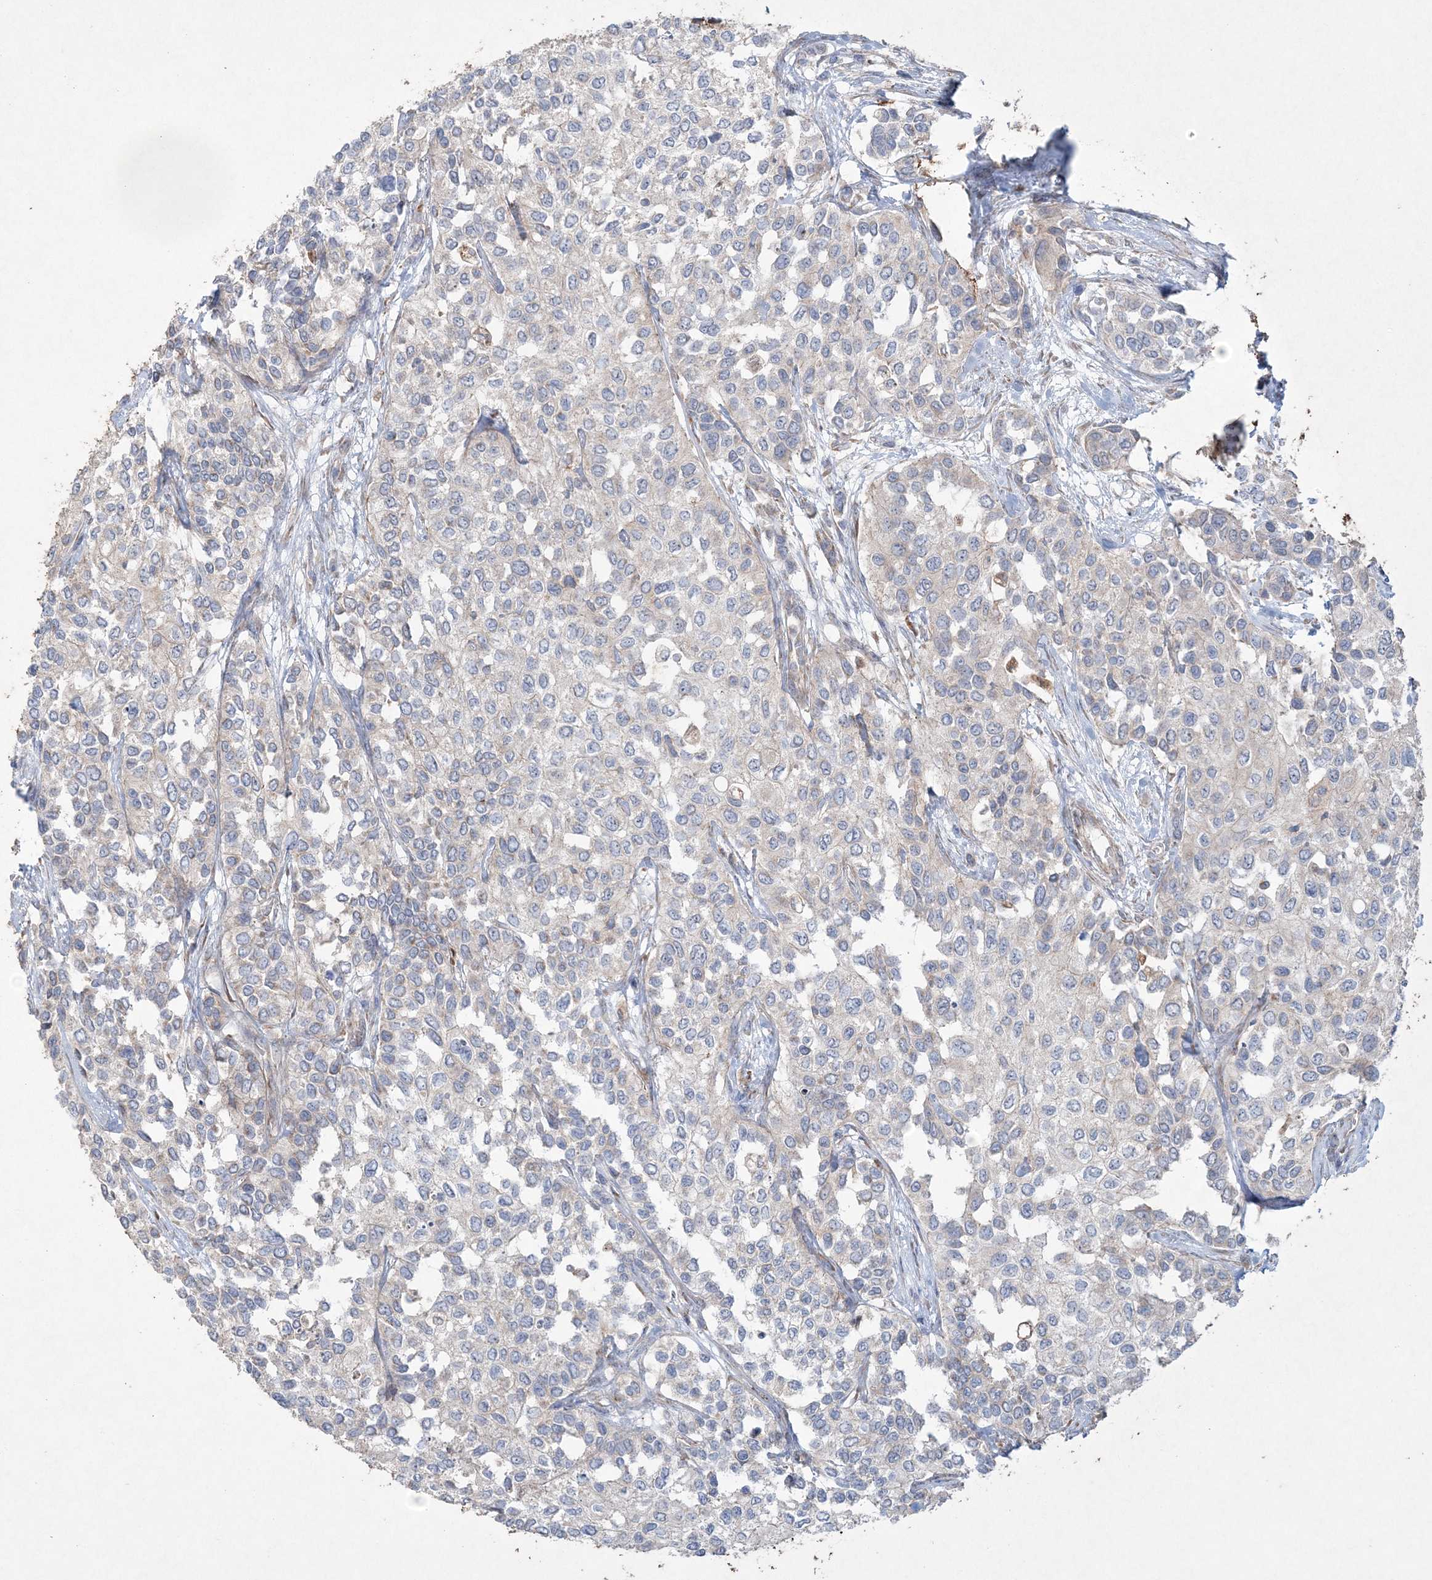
{"staining": {"intensity": "negative", "quantity": "none", "location": "none"}, "tissue": "urothelial cancer", "cell_type": "Tumor cells", "image_type": "cancer", "snomed": [{"axis": "morphology", "description": "Normal tissue, NOS"}, {"axis": "morphology", "description": "Urothelial carcinoma, High grade"}, {"axis": "topography", "description": "Vascular tissue"}, {"axis": "topography", "description": "Urinary bladder"}], "caption": "Tumor cells show no significant expression in urothelial carcinoma (high-grade).", "gene": "TTC7A", "patient": {"sex": "female", "age": 56}}